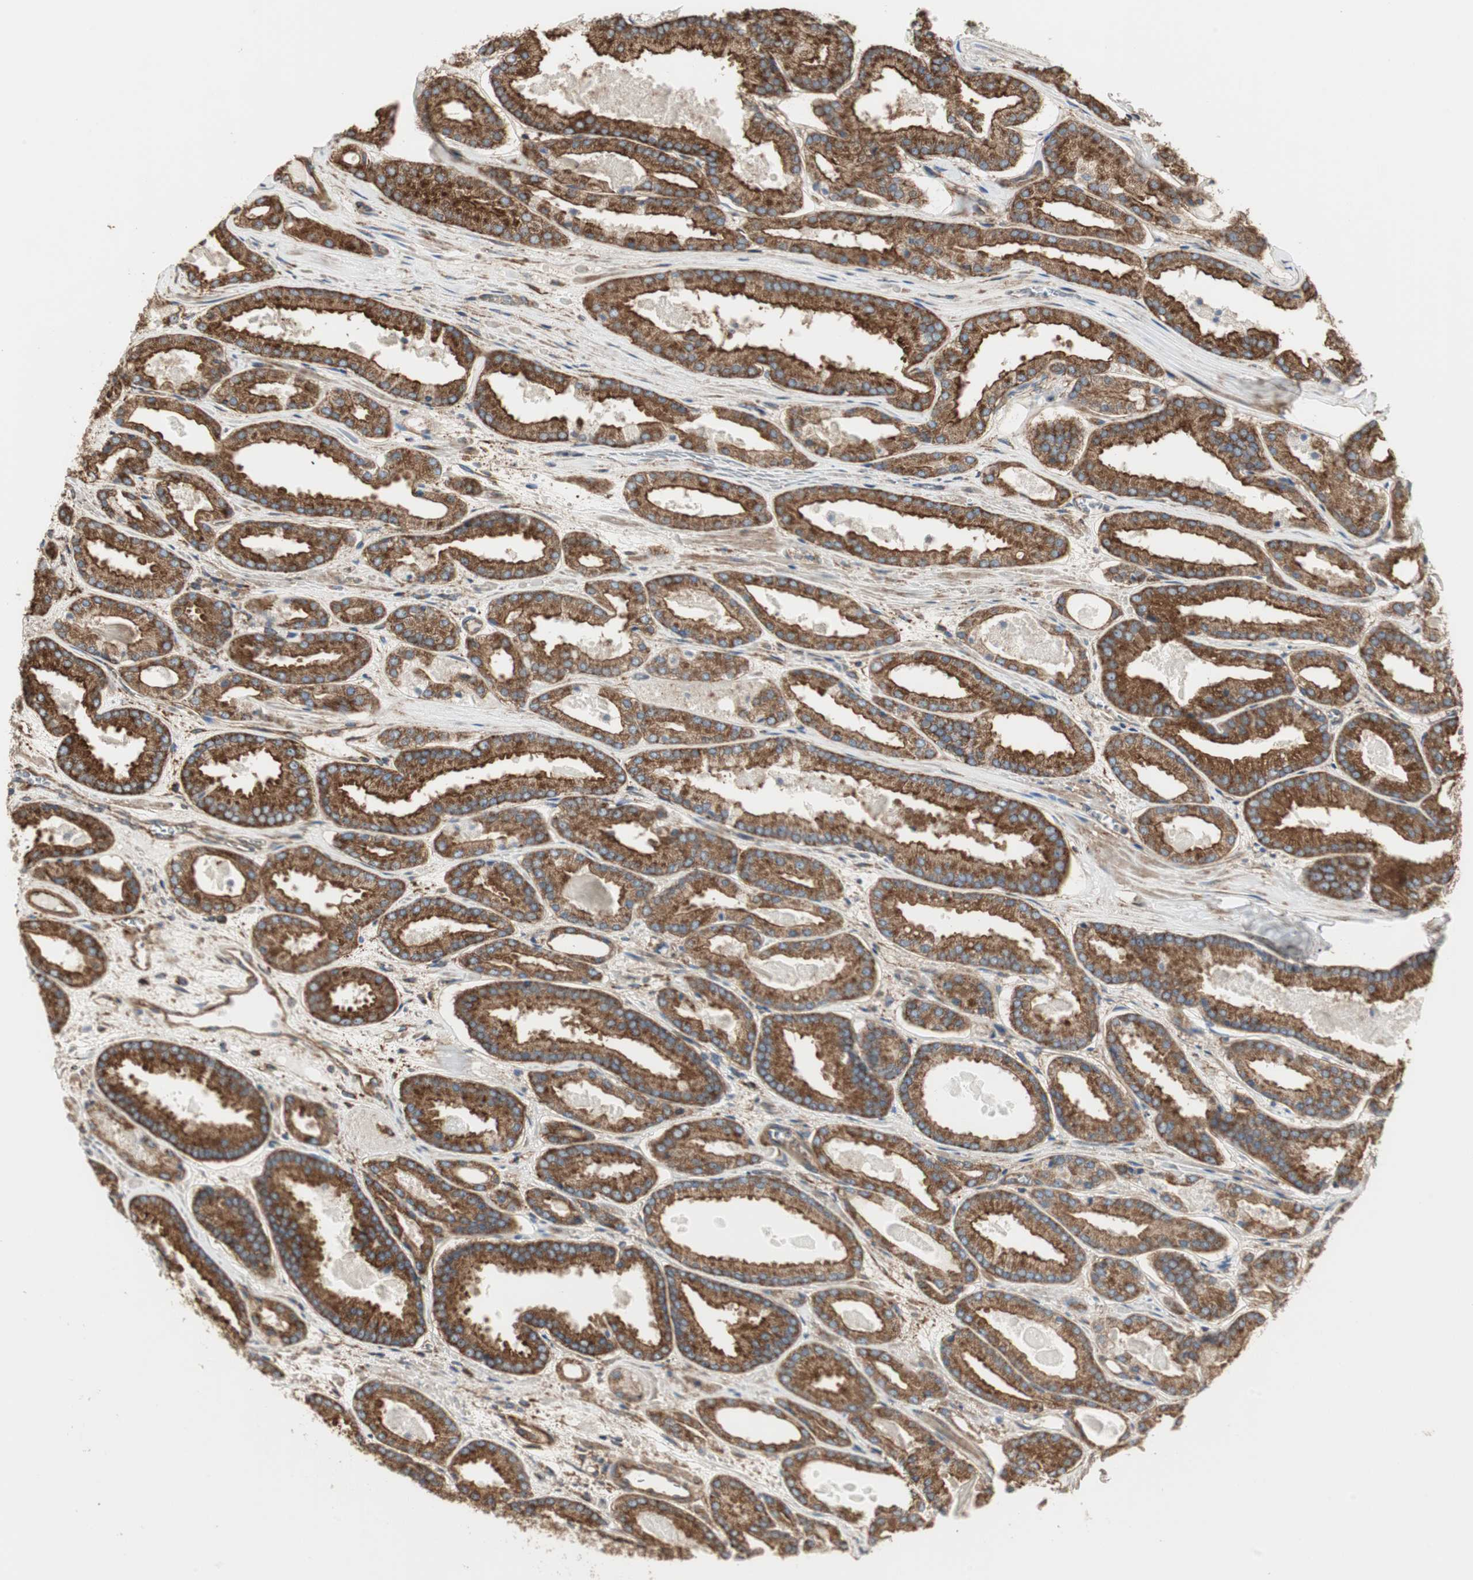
{"staining": {"intensity": "strong", "quantity": ">75%", "location": "cytoplasmic/membranous"}, "tissue": "prostate cancer", "cell_type": "Tumor cells", "image_type": "cancer", "snomed": [{"axis": "morphology", "description": "Adenocarcinoma, Low grade"}, {"axis": "topography", "description": "Prostate"}], "caption": "Human prostate low-grade adenocarcinoma stained with a brown dye displays strong cytoplasmic/membranous positive staining in about >75% of tumor cells.", "gene": "H6PD", "patient": {"sex": "male", "age": 59}}